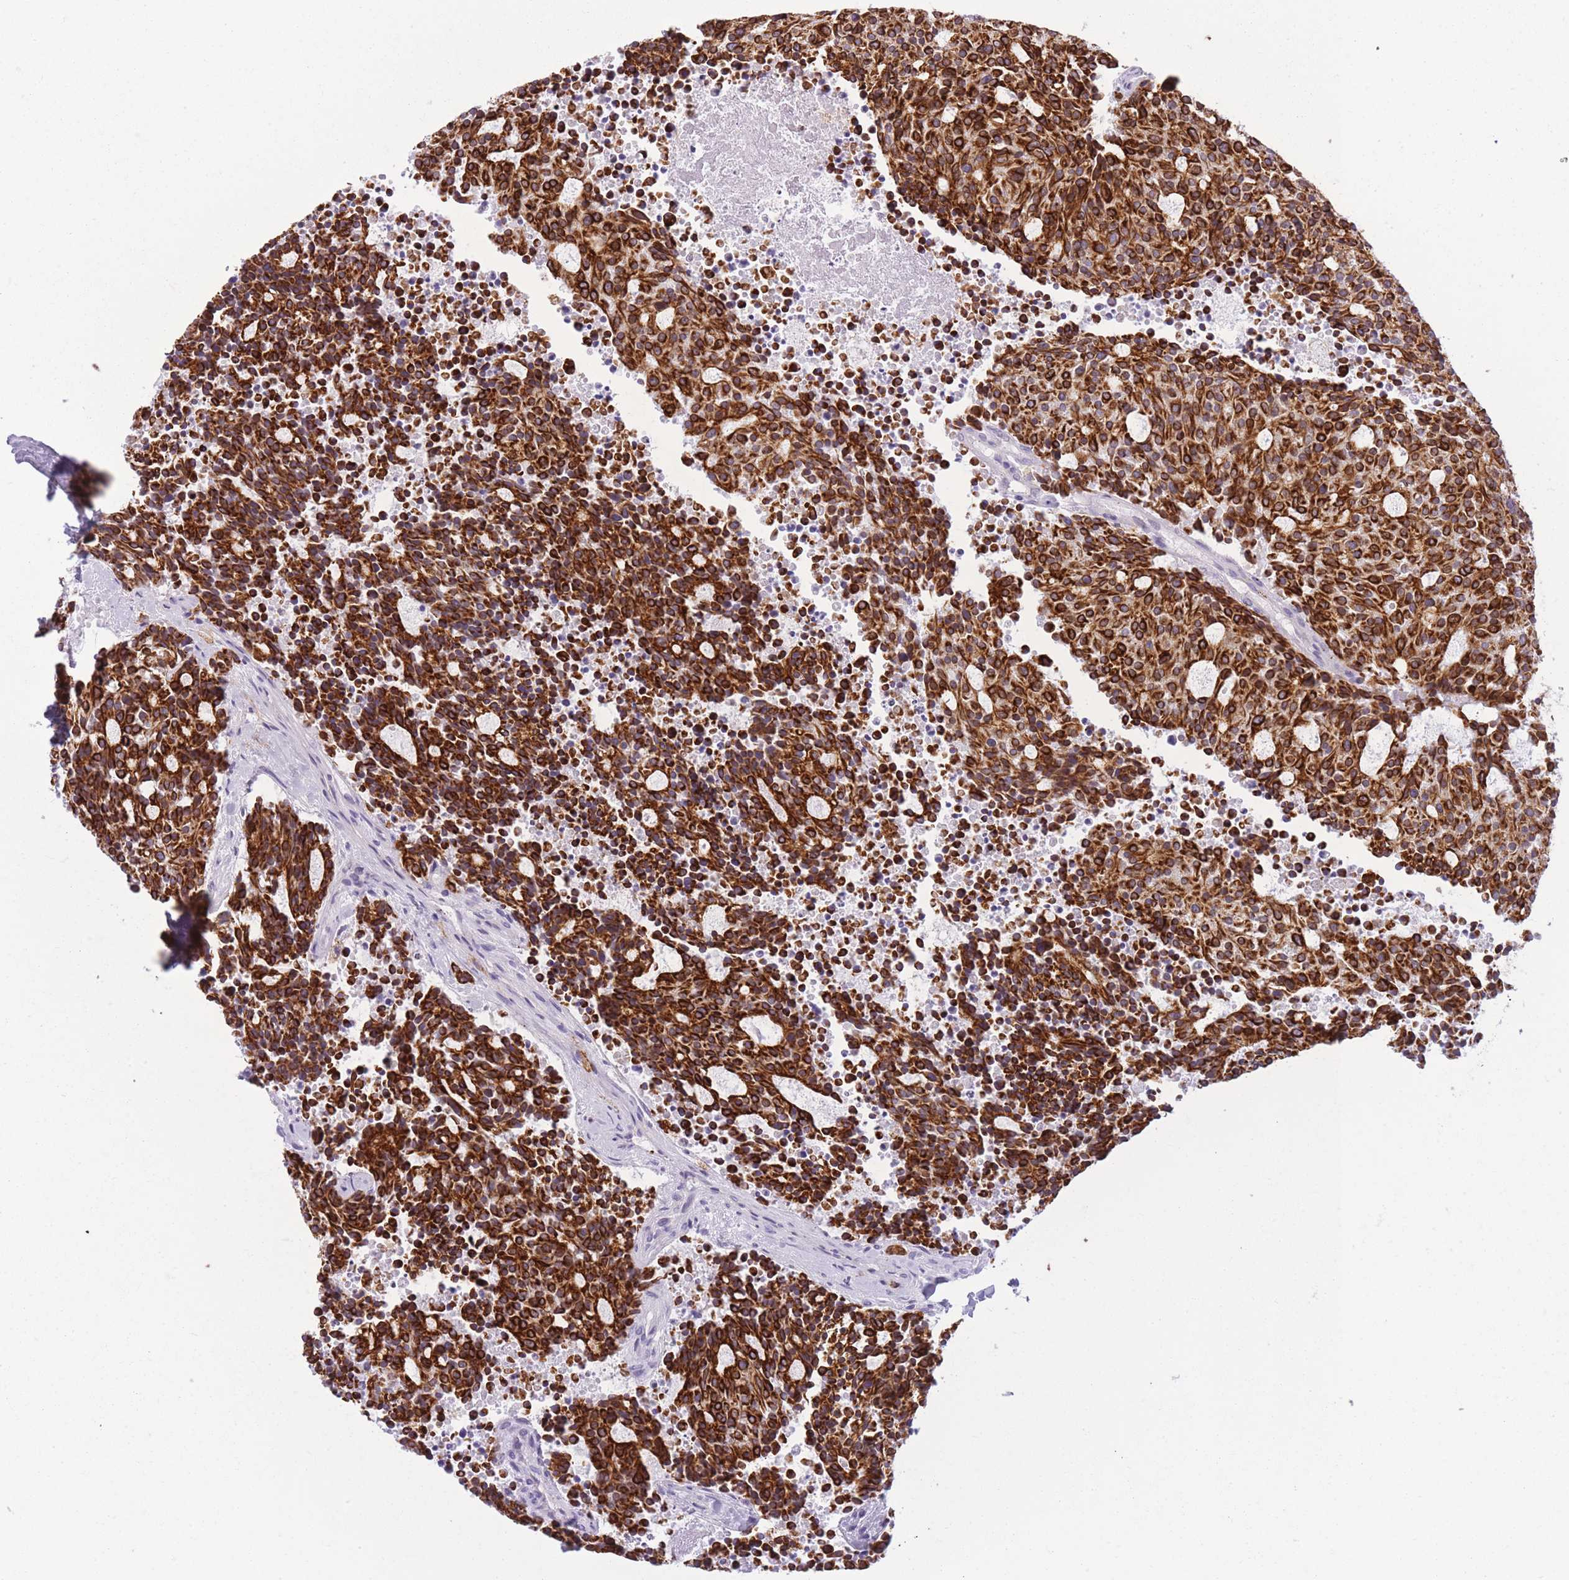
{"staining": {"intensity": "strong", "quantity": ">75%", "location": "cytoplasmic/membranous"}, "tissue": "carcinoid", "cell_type": "Tumor cells", "image_type": "cancer", "snomed": [{"axis": "morphology", "description": "Carcinoid, malignant, NOS"}, {"axis": "topography", "description": "Pancreas"}], "caption": "Malignant carcinoid stained with IHC demonstrates strong cytoplasmic/membranous staining in approximately >75% of tumor cells. (DAB = brown stain, brightfield microscopy at high magnification).", "gene": "RADX", "patient": {"sex": "female", "age": 54}}